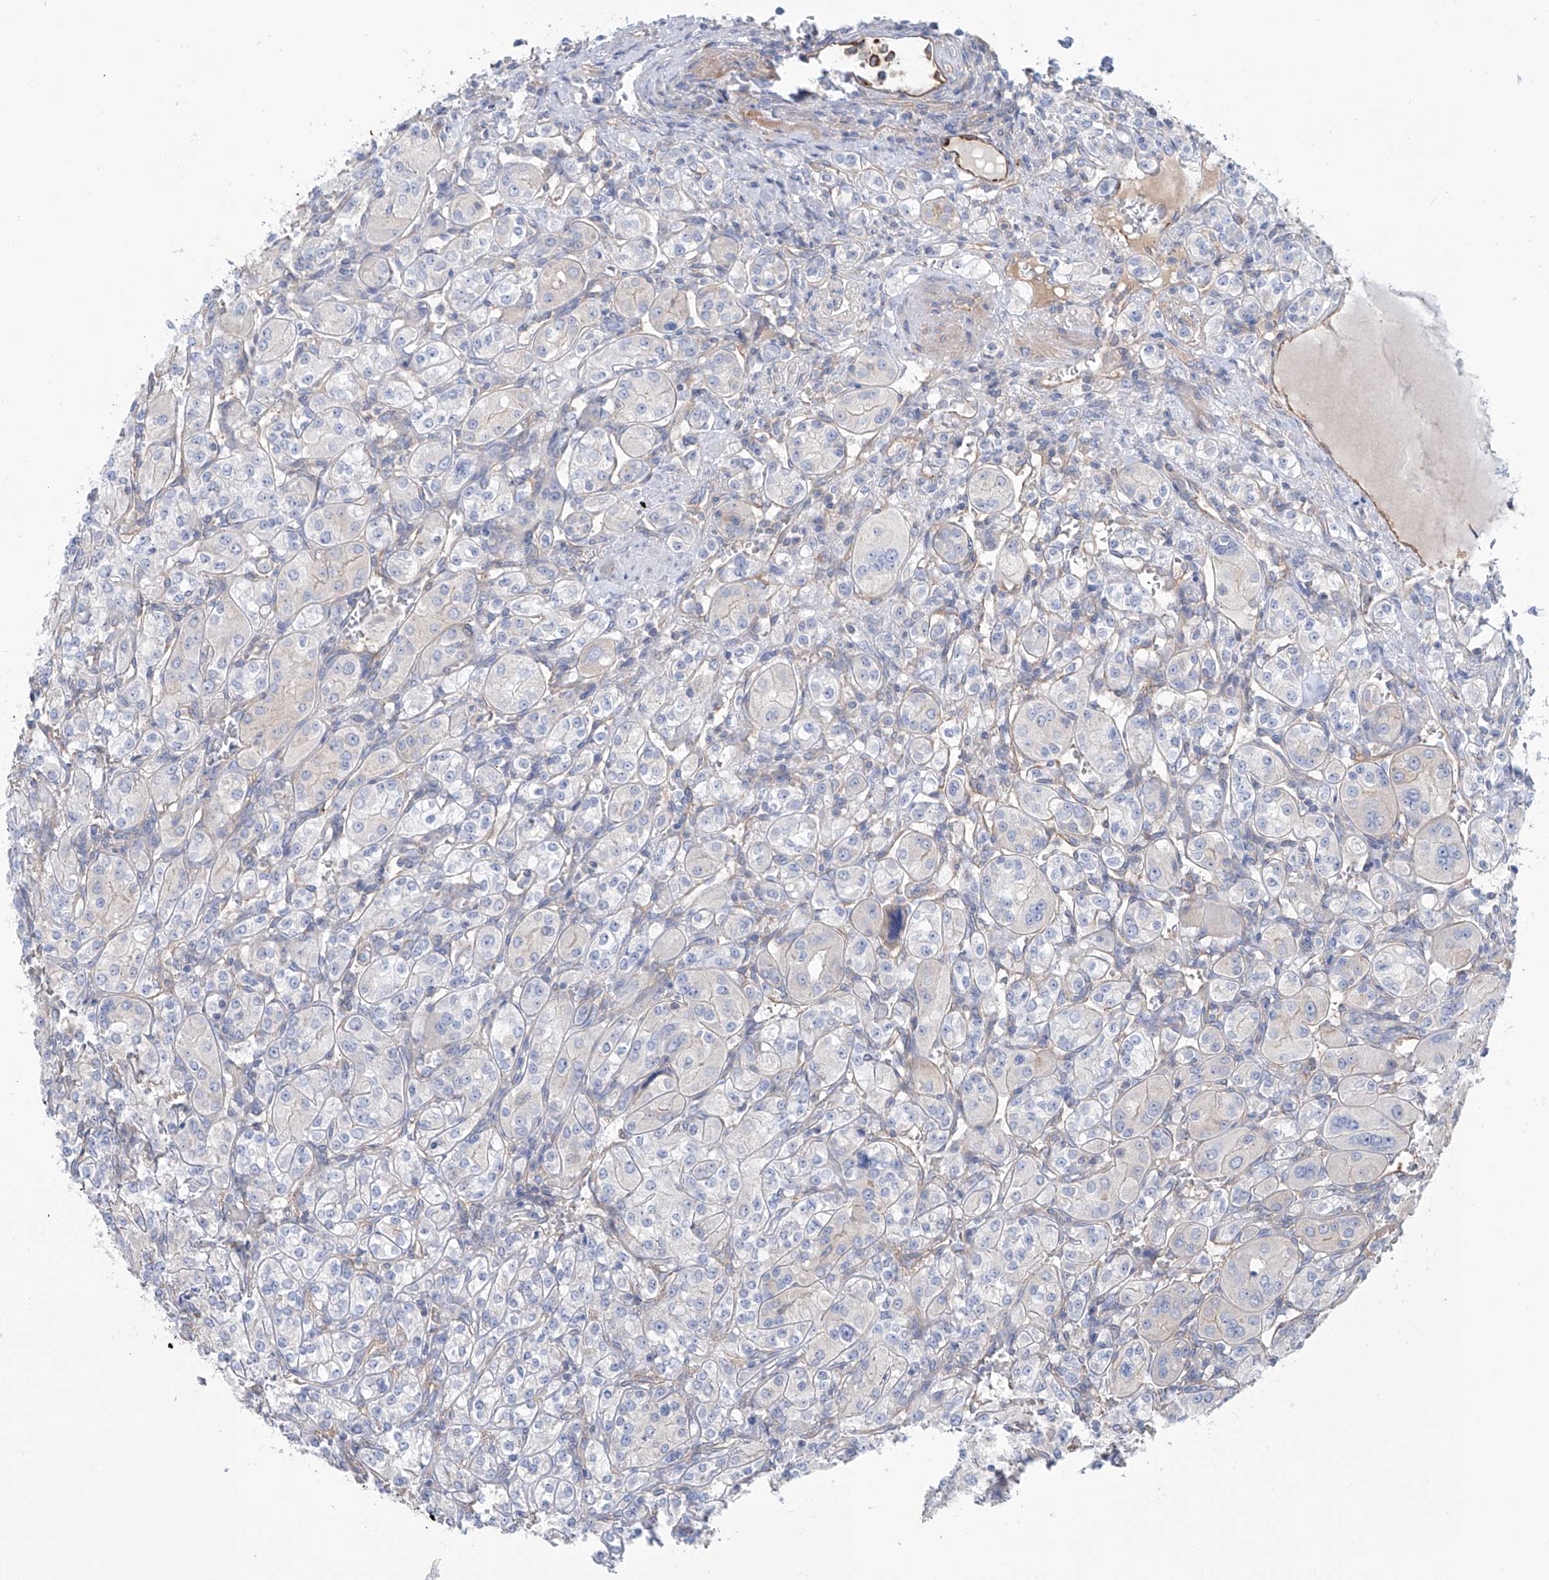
{"staining": {"intensity": "negative", "quantity": "none", "location": "none"}, "tissue": "renal cancer", "cell_type": "Tumor cells", "image_type": "cancer", "snomed": [{"axis": "morphology", "description": "Adenocarcinoma, NOS"}, {"axis": "topography", "description": "Kidney"}], "caption": "Renal cancer (adenocarcinoma) was stained to show a protein in brown. There is no significant staining in tumor cells.", "gene": "TMEM209", "patient": {"sex": "male", "age": 77}}